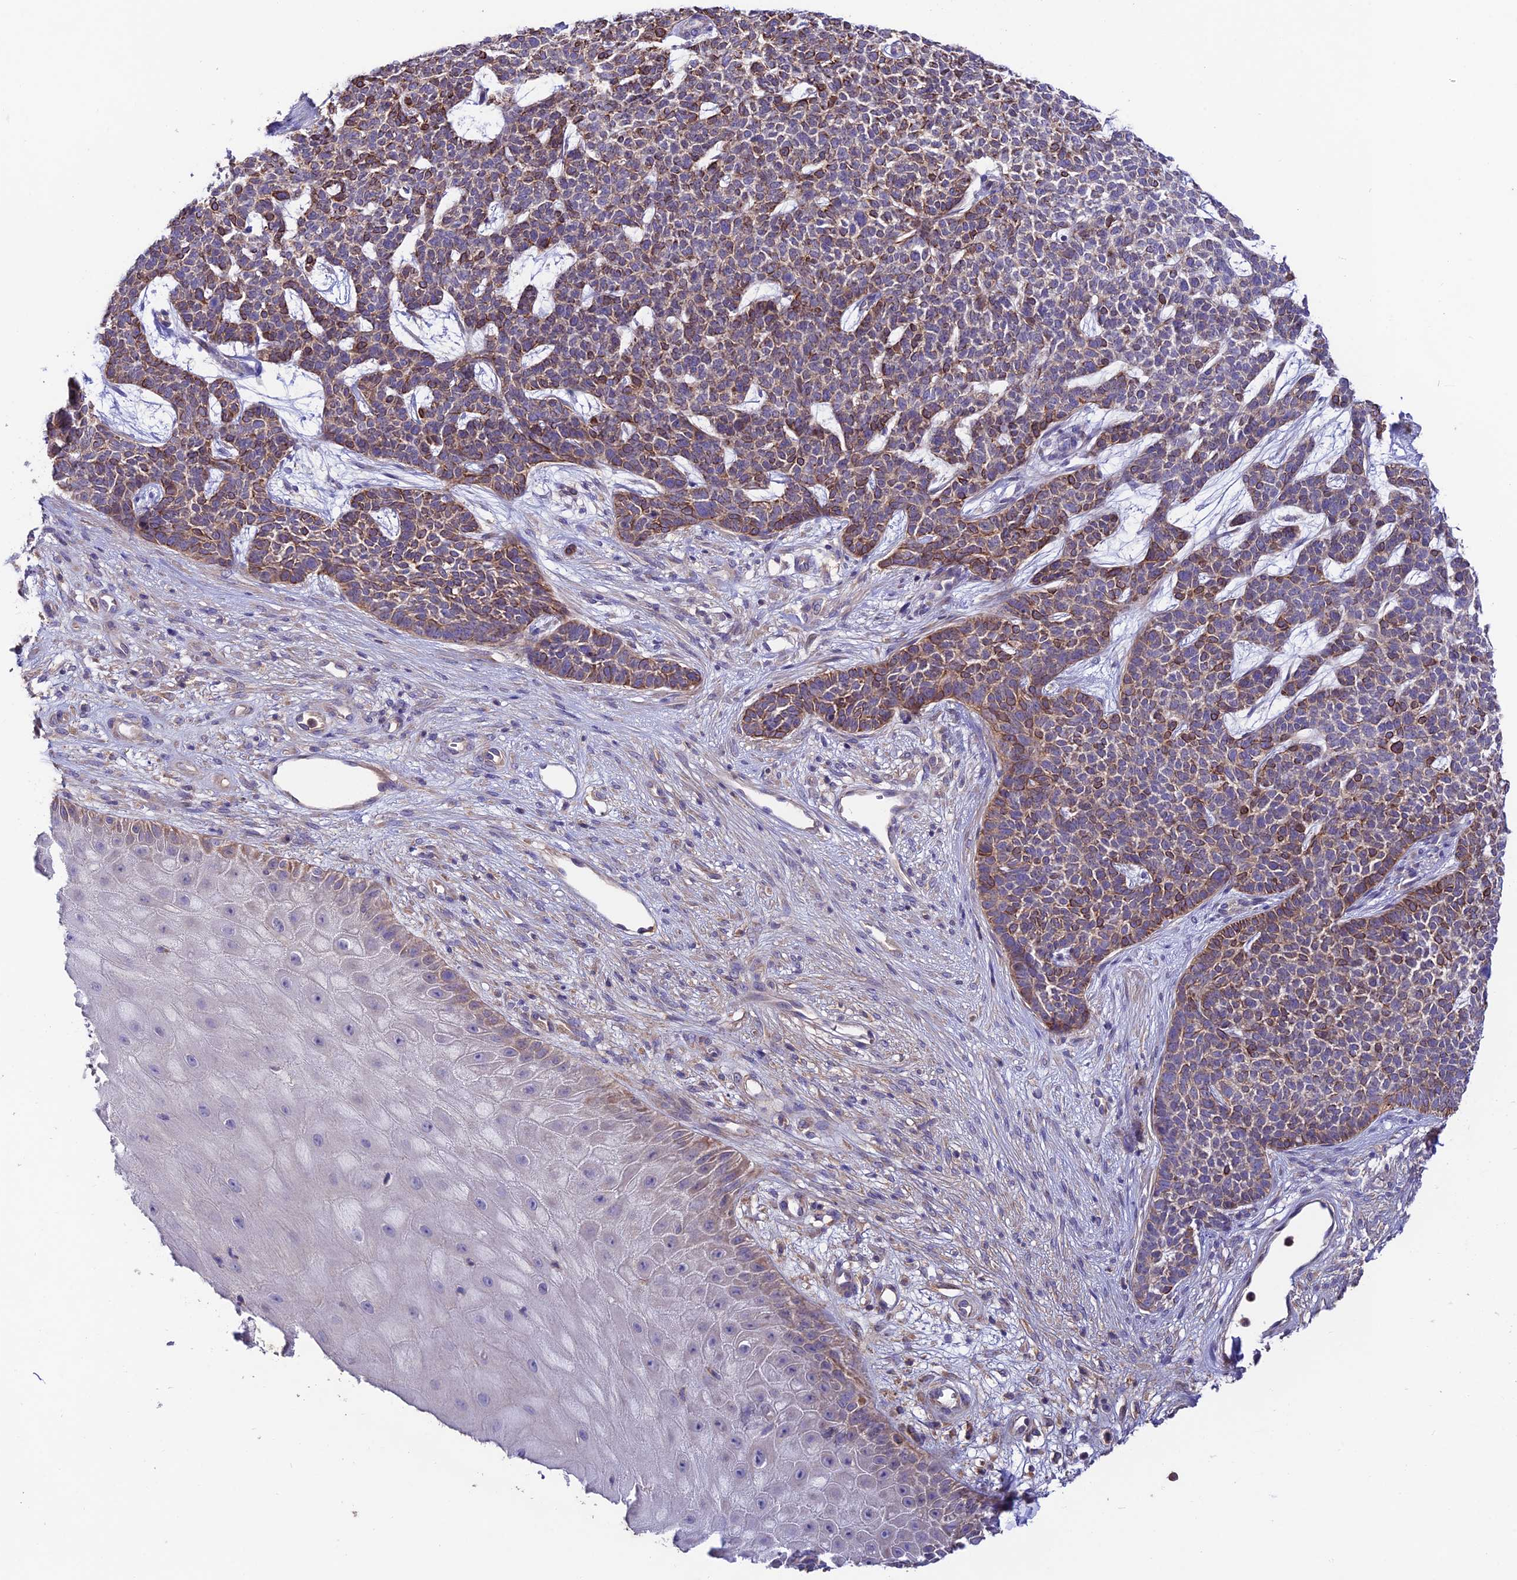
{"staining": {"intensity": "moderate", "quantity": "25%-75%", "location": "cytoplasmic/membranous"}, "tissue": "skin cancer", "cell_type": "Tumor cells", "image_type": "cancer", "snomed": [{"axis": "morphology", "description": "Basal cell carcinoma"}, {"axis": "topography", "description": "Skin"}], "caption": "Immunohistochemical staining of skin basal cell carcinoma reveals medium levels of moderate cytoplasmic/membranous expression in approximately 25%-75% of tumor cells.", "gene": "BRME1", "patient": {"sex": "female", "age": 84}}